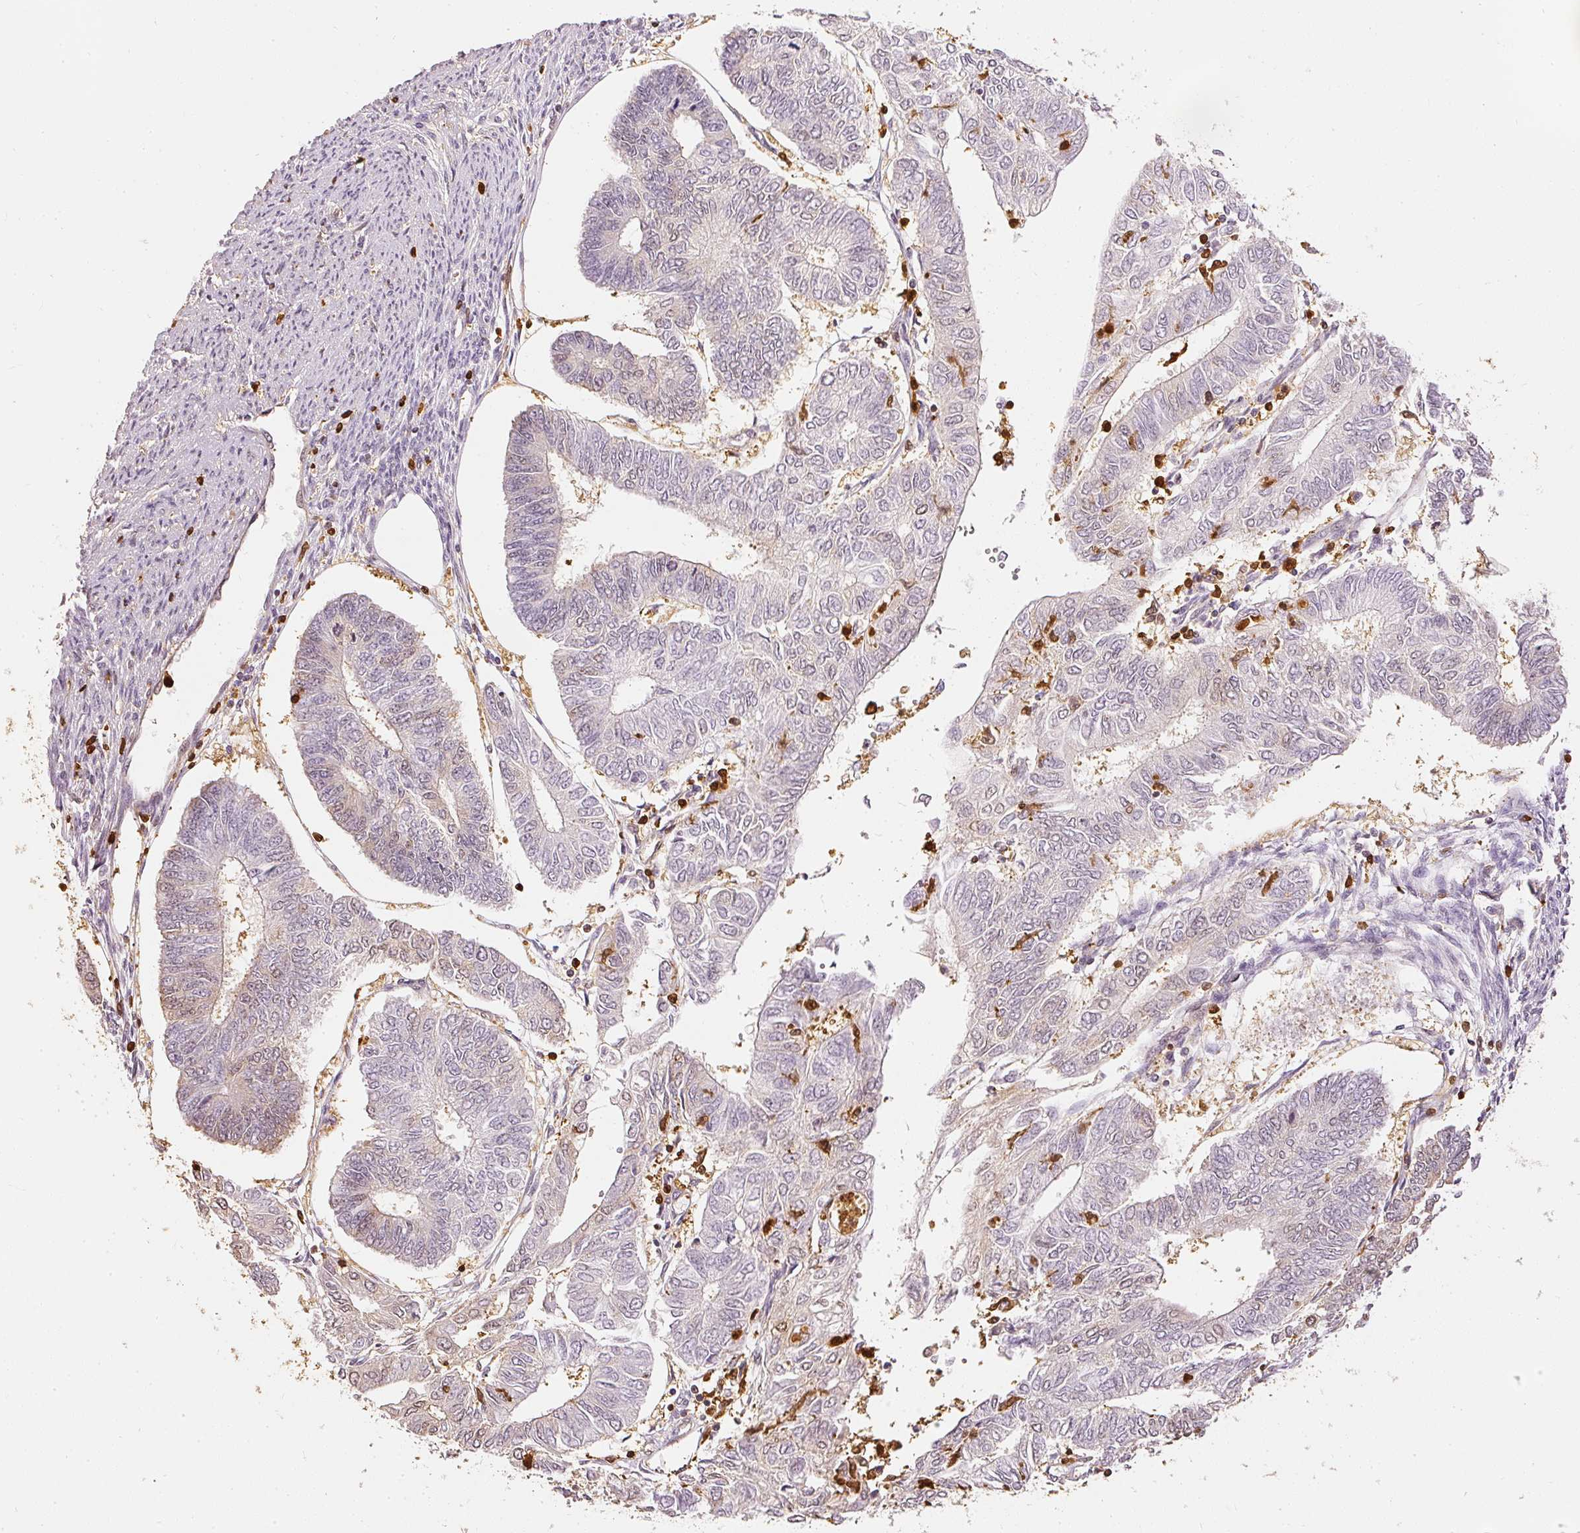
{"staining": {"intensity": "negative", "quantity": "none", "location": "none"}, "tissue": "endometrial cancer", "cell_type": "Tumor cells", "image_type": "cancer", "snomed": [{"axis": "morphology", "description": "Adenocarcinoma, NOS"}, {"axis": "topography", "description": "Endometrium"}], "caption": "This is a histopathology image of IHC staining of adenocarcinoma (endometrial), which shows no staining in tumor cells.", "gene": "PFN1", "patient": {"sex": "female", "age": 68}}